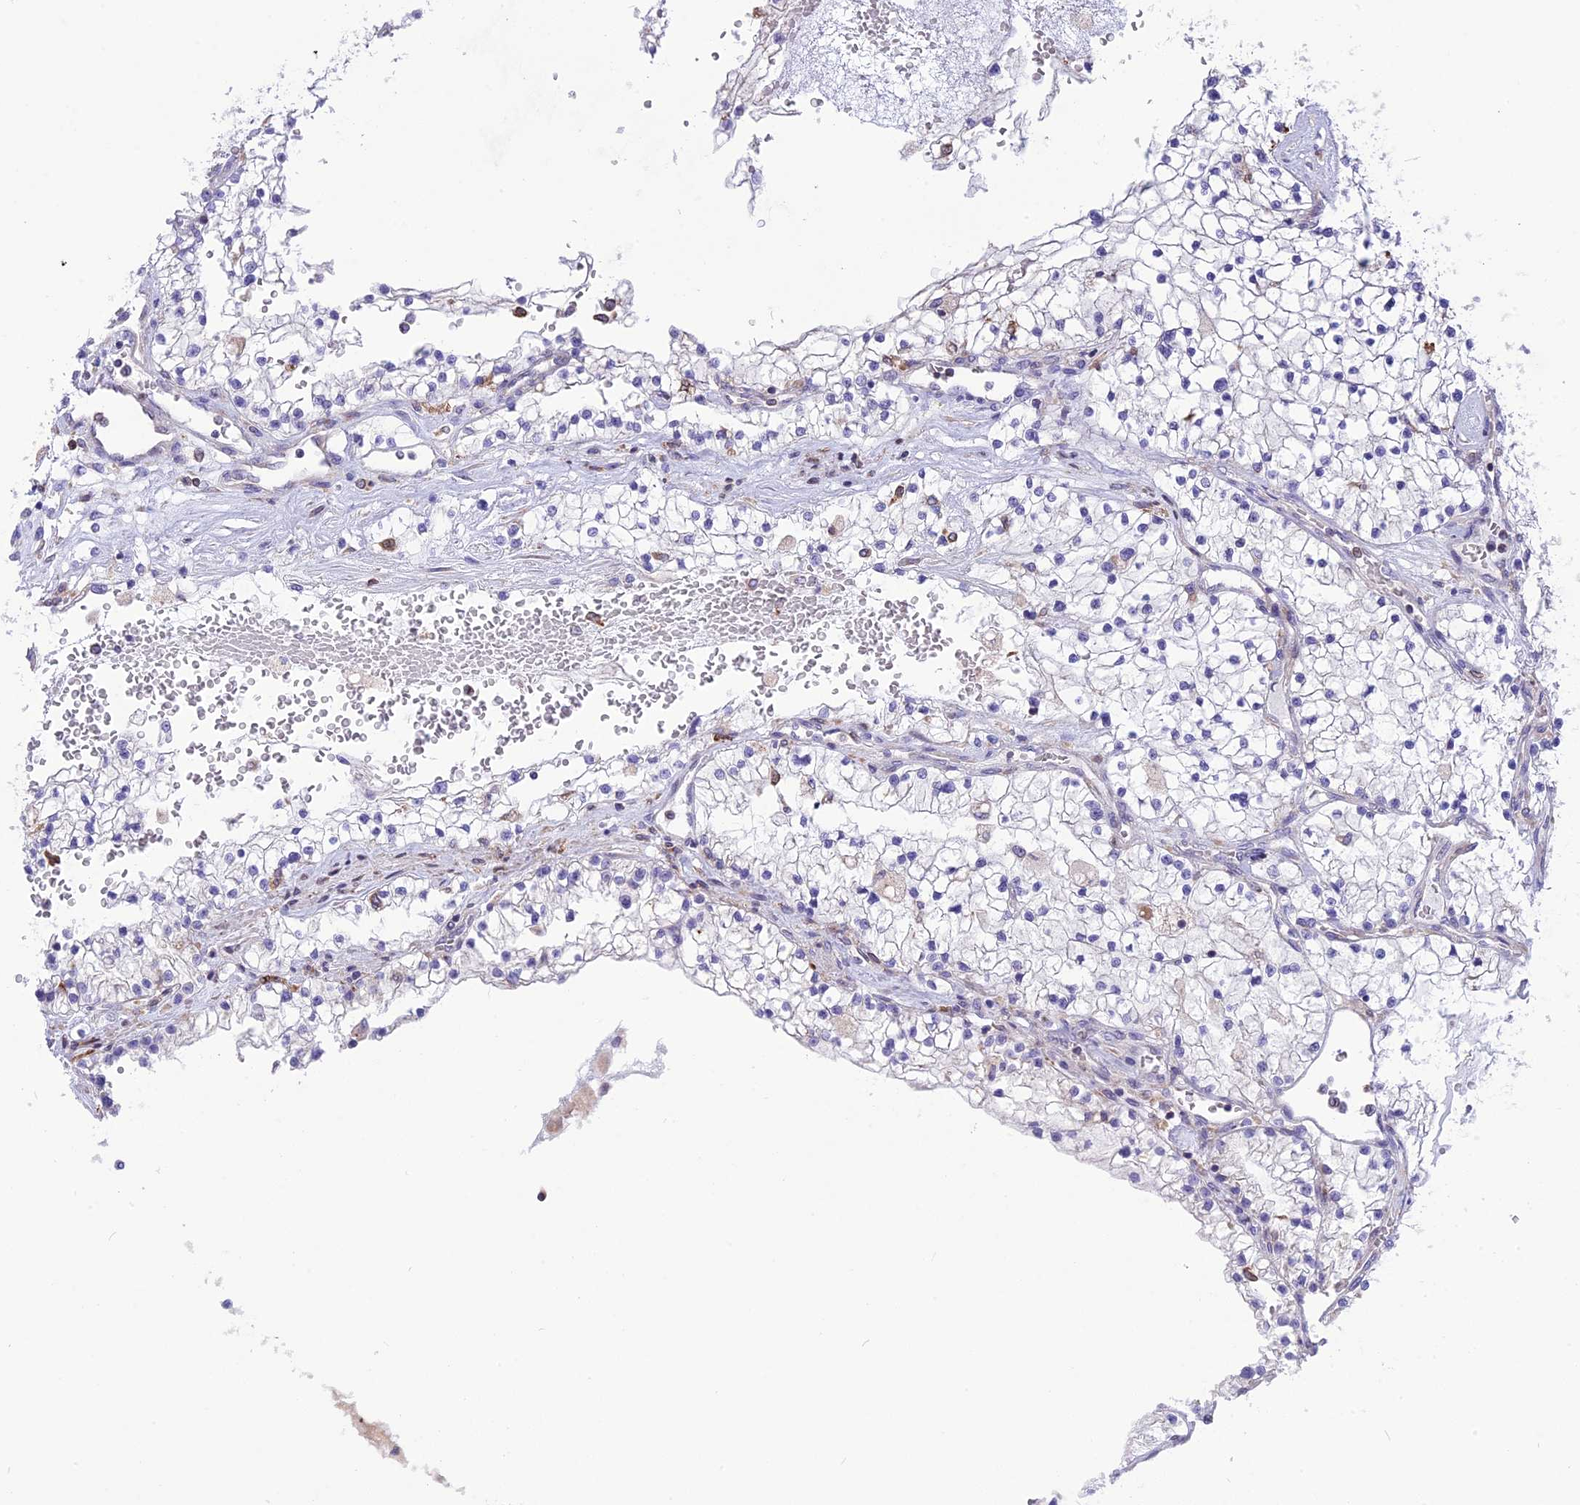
{"staining": {"intensity": "negative", "quantity": "none", "location": "none"}, "tissue": "renal cancer", "cell_type": "Tumor cells", "image_type": "cancer", "snomed": [{"axis": "morphology", "description": "Normal tissue, NOS"}, {"axis": "morphology", "description": "Adenocarcinoma, NOS"}, {"axis": "topography", "description": "Kidney"}], "caption": "DAB (3,3'-diaminobenzidine) immunohistochemical staining of human renal adenocarcinoma displays no significant staining in tumor cells.", "gene": "DOC2B", "patient": {"sex": "male", "age": 68}}